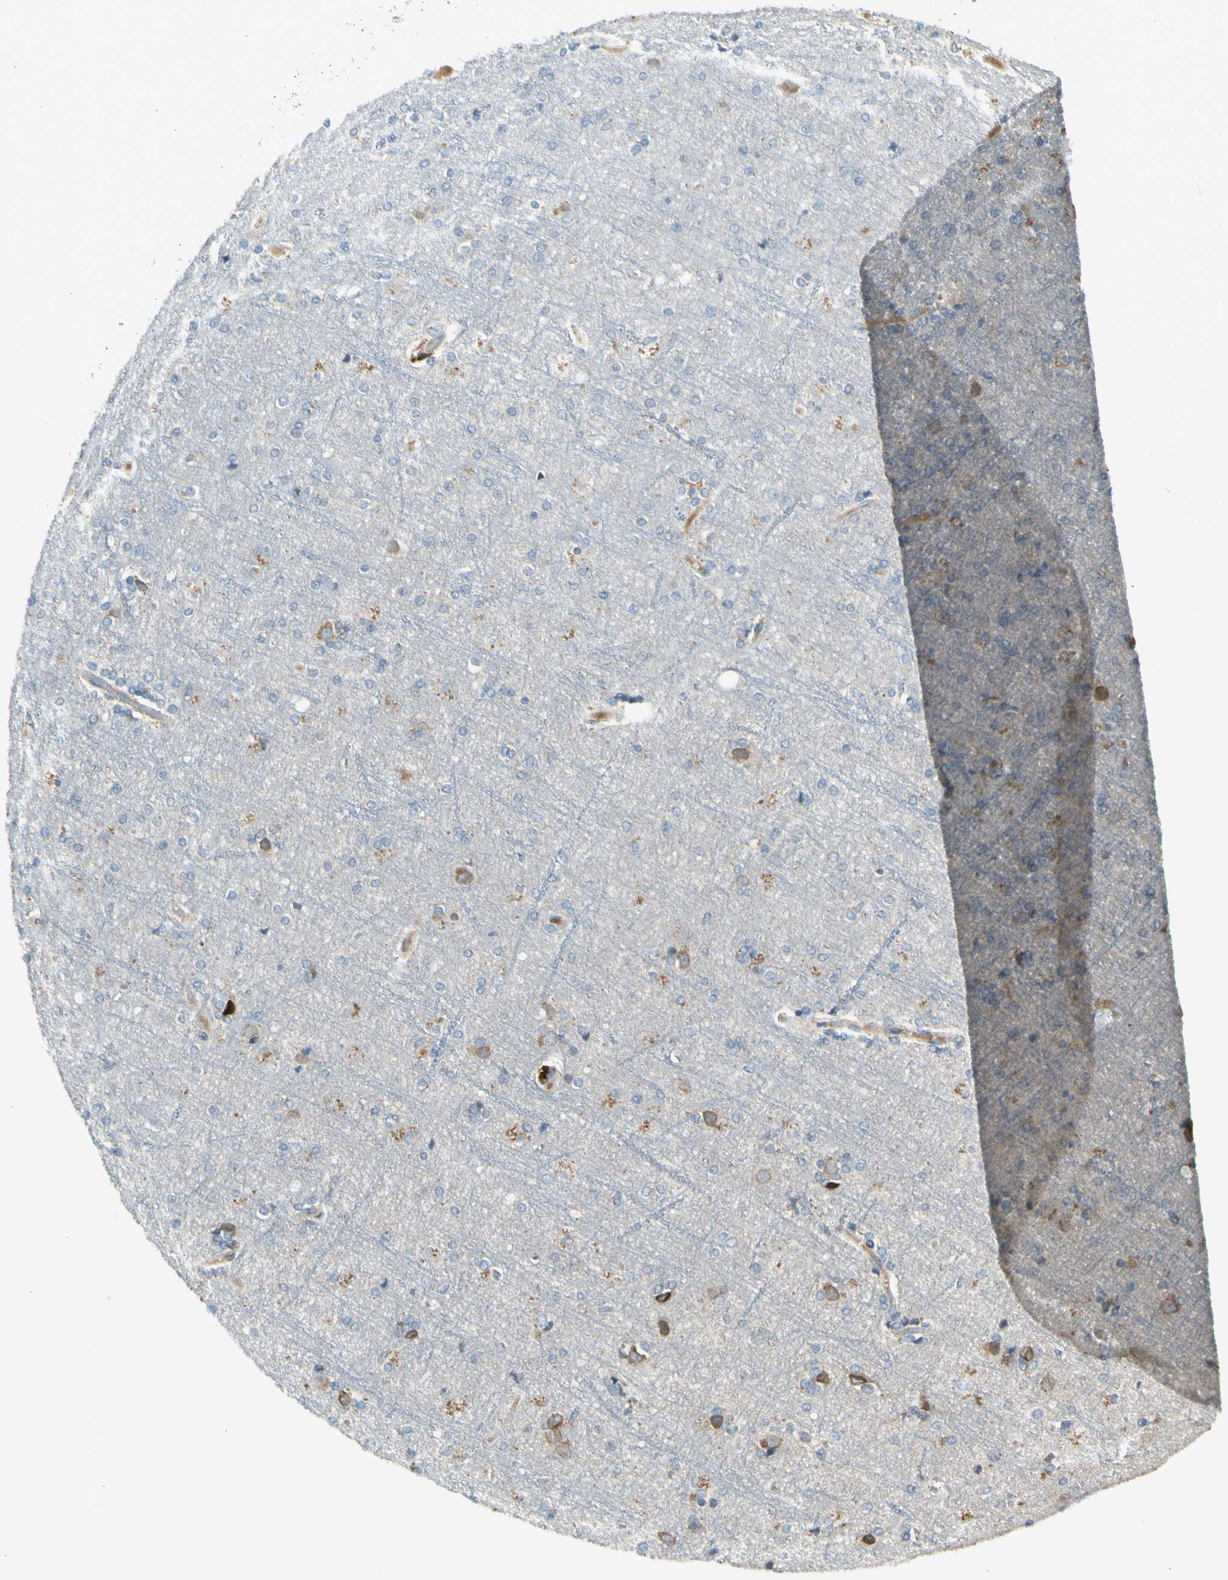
{"staining": {"intensity": "weak", "quantity": ">75%", "location": "cytoplasmic/membranous"}, "tissue": "cerebral cortex", "cell_type": "Endothelial cells", "image_type": "normal", "snomed": [{"axis": "morphology", "description": "Normal tissue, NOS"}, {"axis": "topography", "description": "Cerebral cortex"}], "caption": "Immunohistochemistry (DAB (3,3'-diaminobenzidine)) staining of unremarkable cerebral cortex reveals weak cytoplasmic/membranous protein staining in about >75% of endothelial cells.", "gene": "NPHP3", "patient": {"sex": "female", "age": 54}}